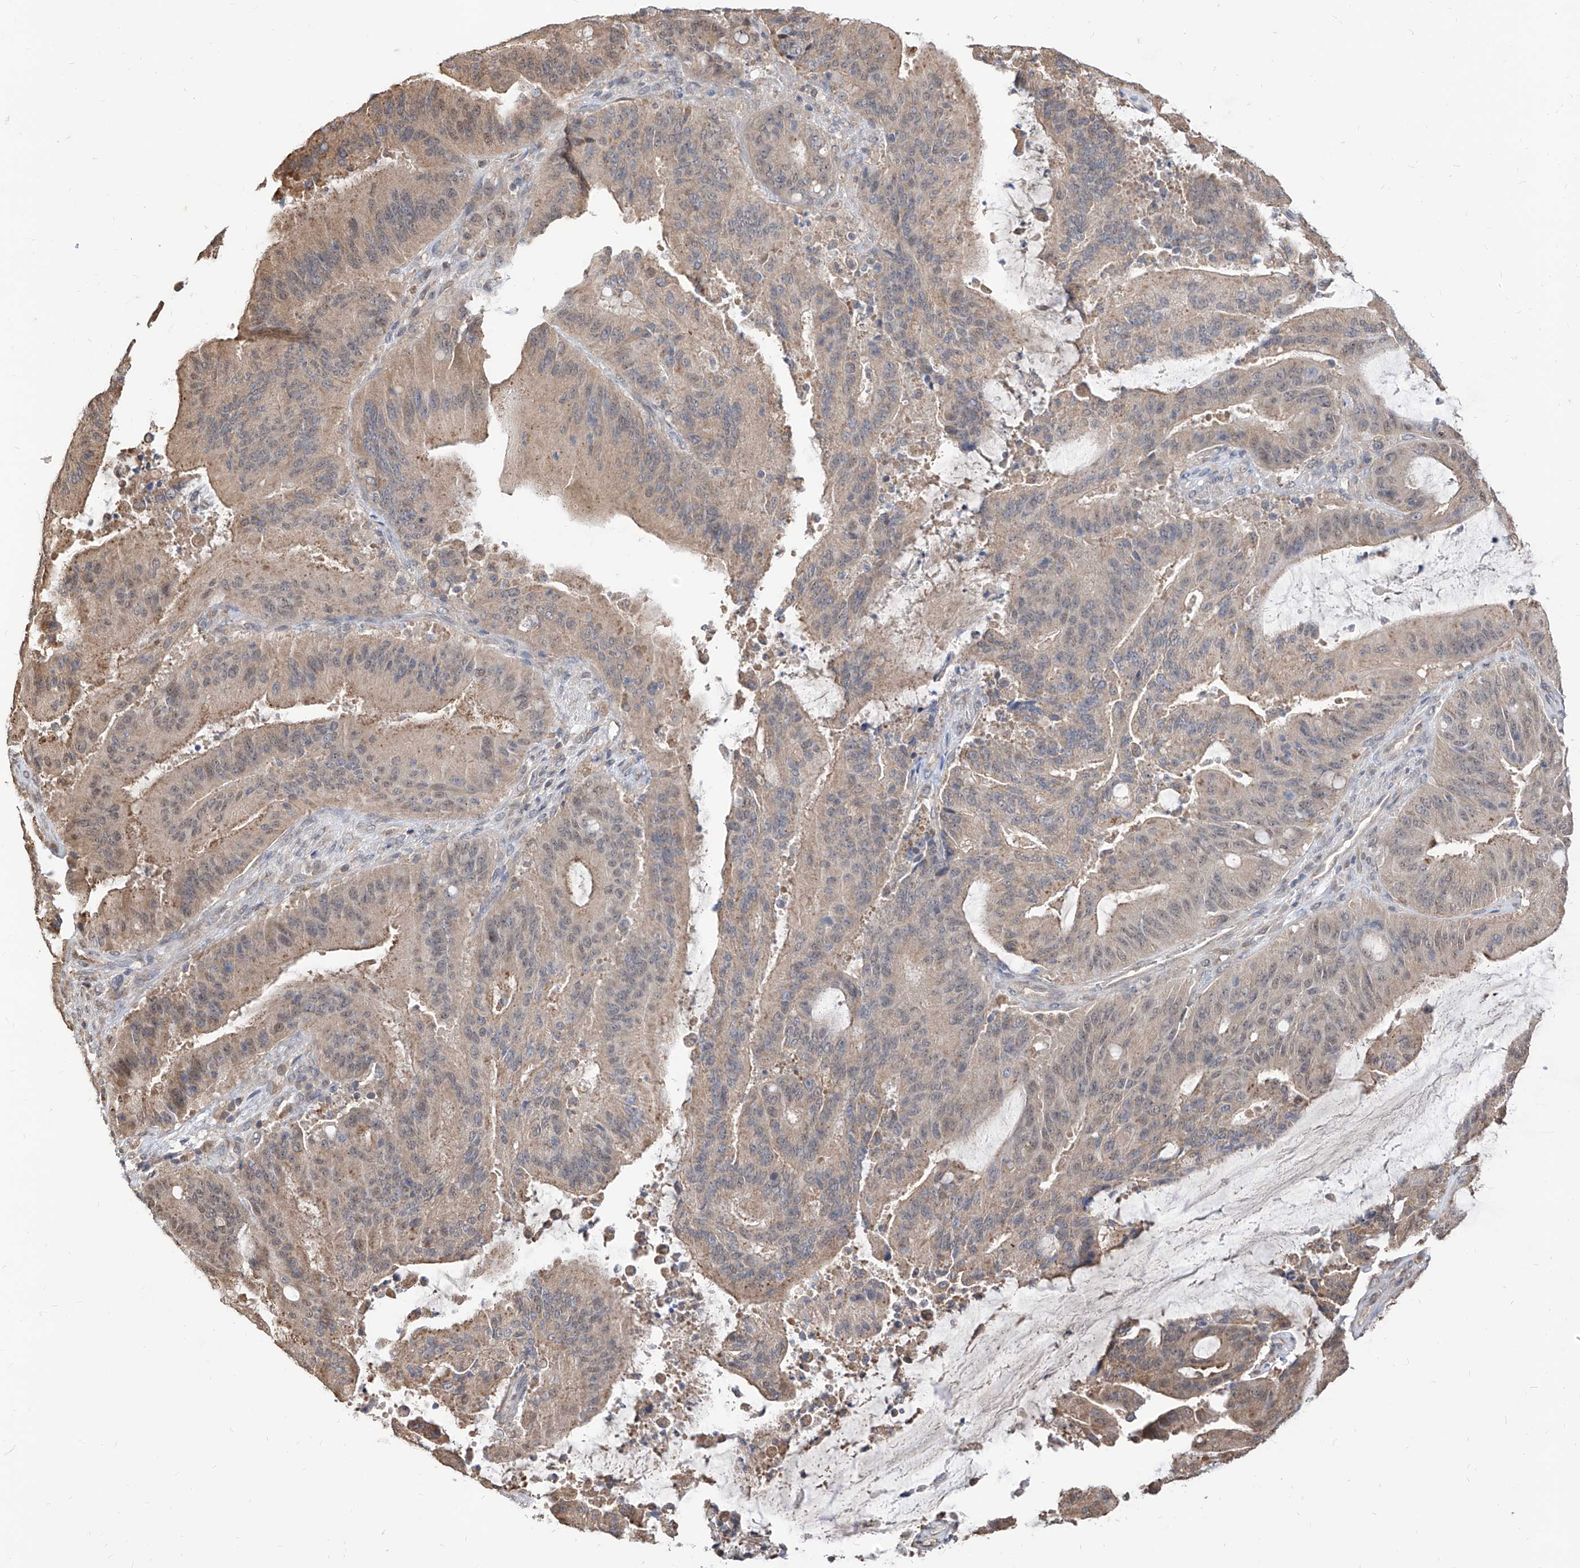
{"staining": {"intensity": "weak", "quantity": "25%-75%", "location": "cytoplasmic/membranous"}, "tissue": "liver cancer", "cell_type": "Tumor cells", "image_type": "cancer", "snomed": [{"axis": "morphology", "description": "Normal tissue, NOS"}, {"axis": "morphology", "description": "Cholangiocarcinoma"}, {"axis": "topography", "description": "Liver"}, {"axis": "topography", "description": "Peripheral nerve tissue"}], "caption": "A brown stain shows weak cytoplasmic/membranous staining of a protein in human liver cancer tumor cells.", "gene": "C8orf82", "patient": {"sex": "female", "age": 73}}